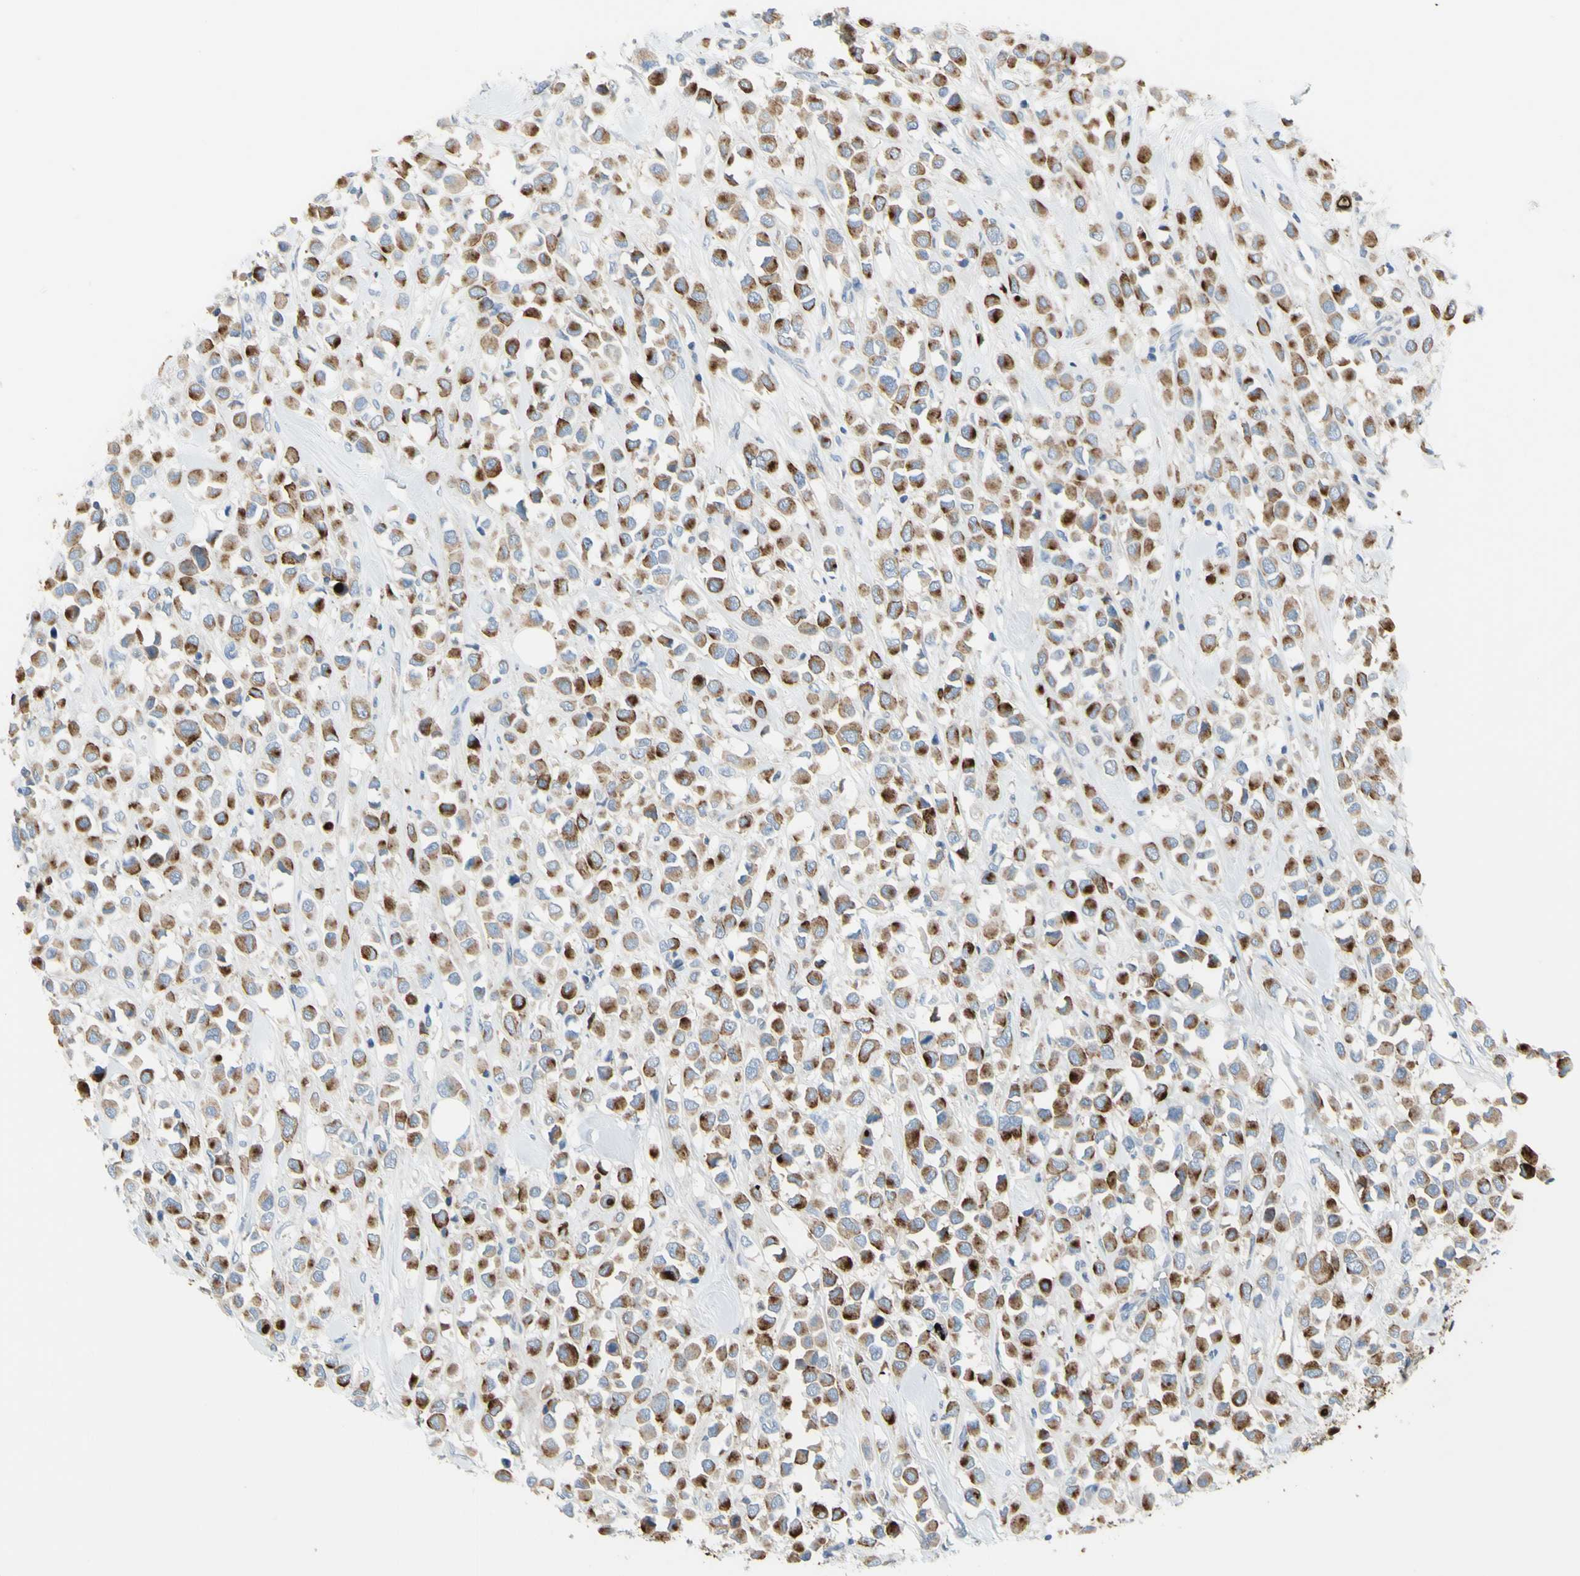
{"staining": {"intensity": "moderate", "quantity": ">75%", "location": "cytoplasmic/membranous"}, "tissue": "breast cancer", "cell_type": "Tumor cells", "image_type": "cancer", "snomed": [{"axis": "morphology", "description": "Duct carcinoma"}, {"axis": "topography", "description": "Breast"}], "caption": "Immunohistochemical staining of human breast intraductal carcinoma reveals medium levels of moderate cytoplasmic/membranous positivity in about >75% of tumor cells.", "gene": "MUC1", "patient": {"sex": "female", "age": 61}}